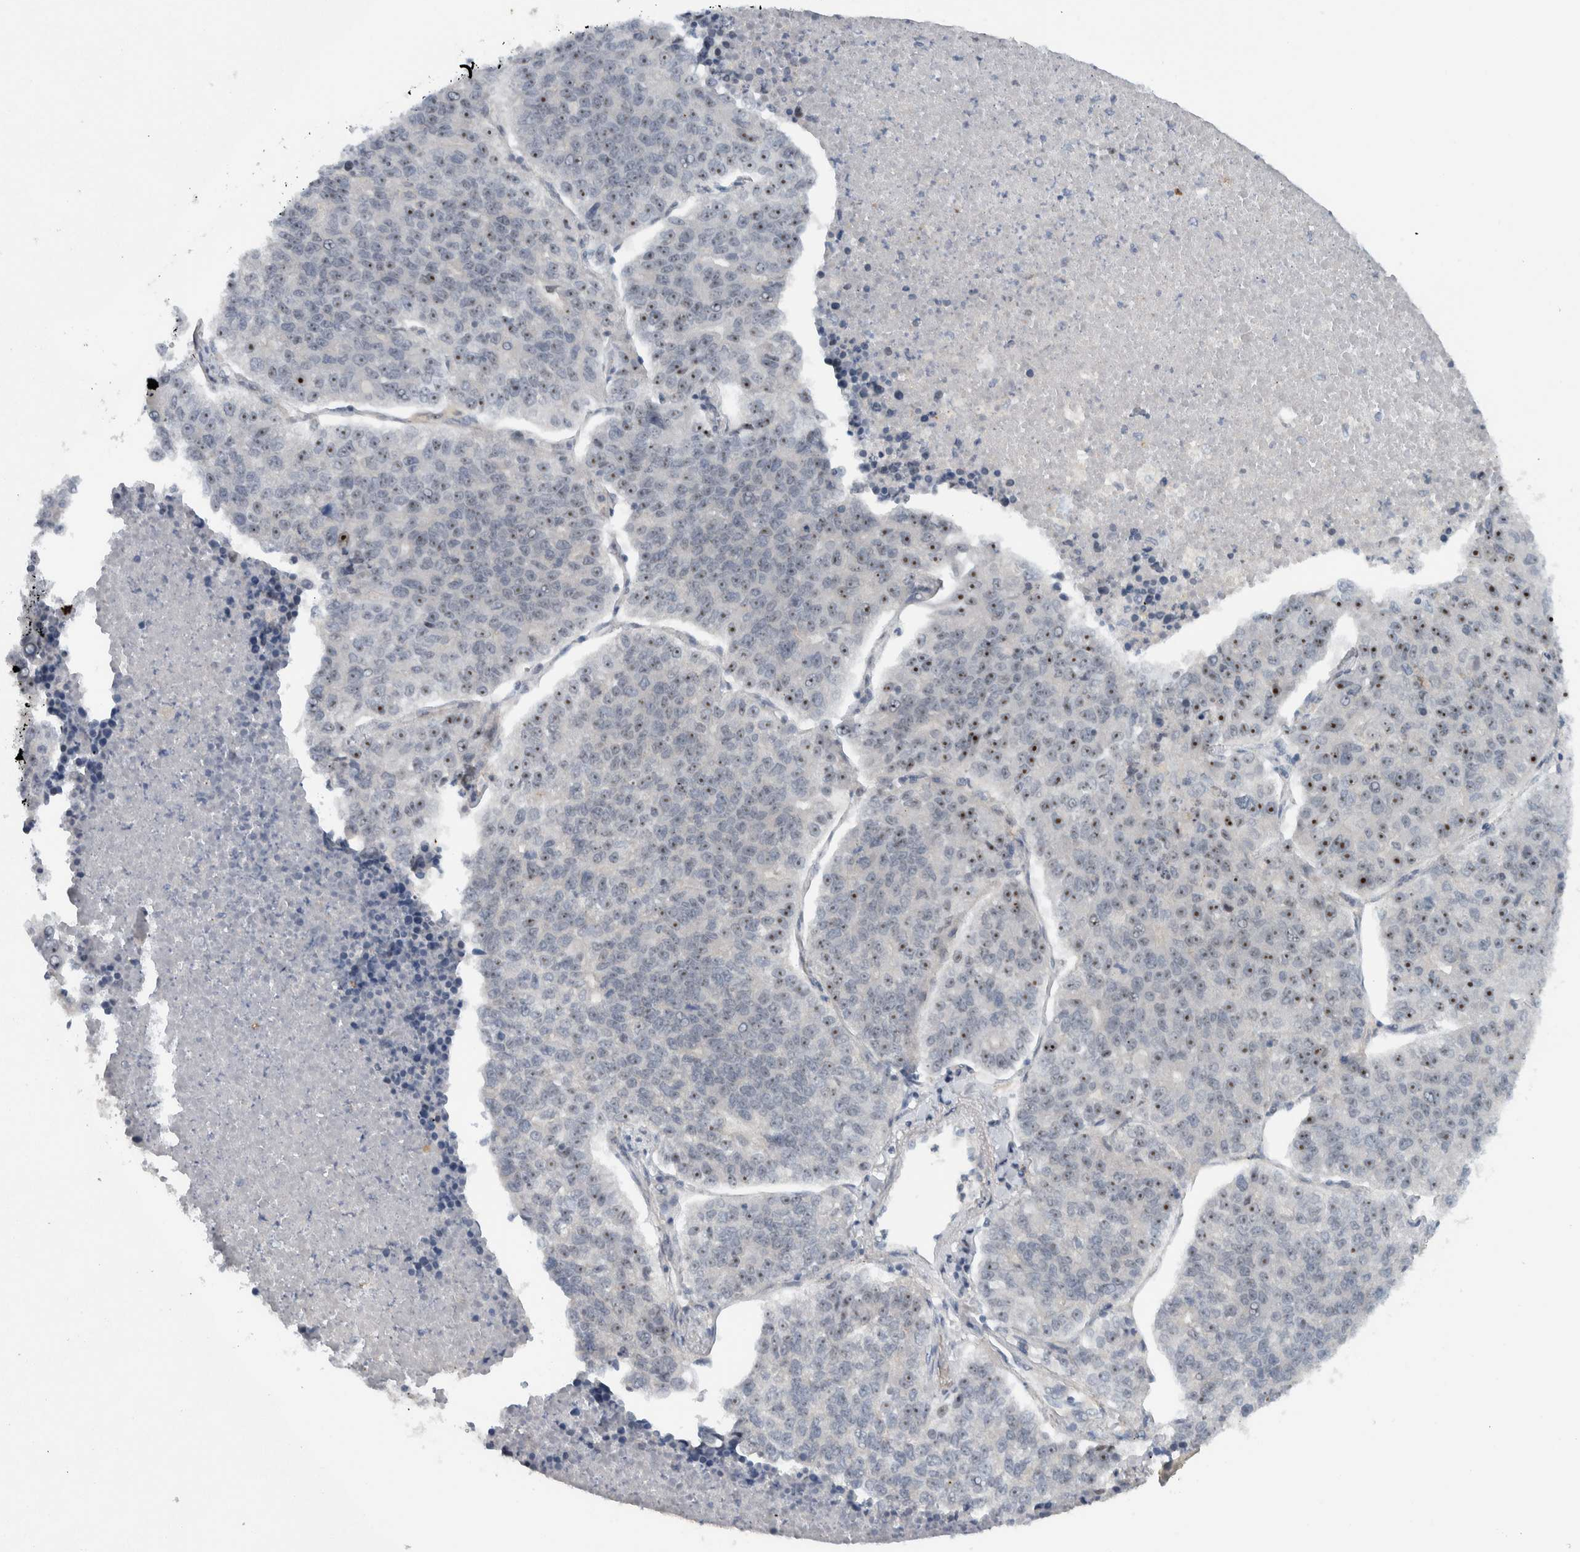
{"staining": {"intensity": "moderate", "quantity": "25%-75%", "location": "nuclear"}, "tissue": "lung cancer", "cell_type": "Tumor cells", "image_type": "cancer", "snomed": [{"axis": "morphology", "description": "Adenocarcinoma, NOS"}, {"axis": "topography", "description": "Lung"}], "caption": "Tumor cells exhibit medium levels of moderate nuclear expression in approximately 25%-75% of cells in human lung adenocarcinoma.", "gene": "ZFP91", "patient": {"sex": "male", "age": 49}}